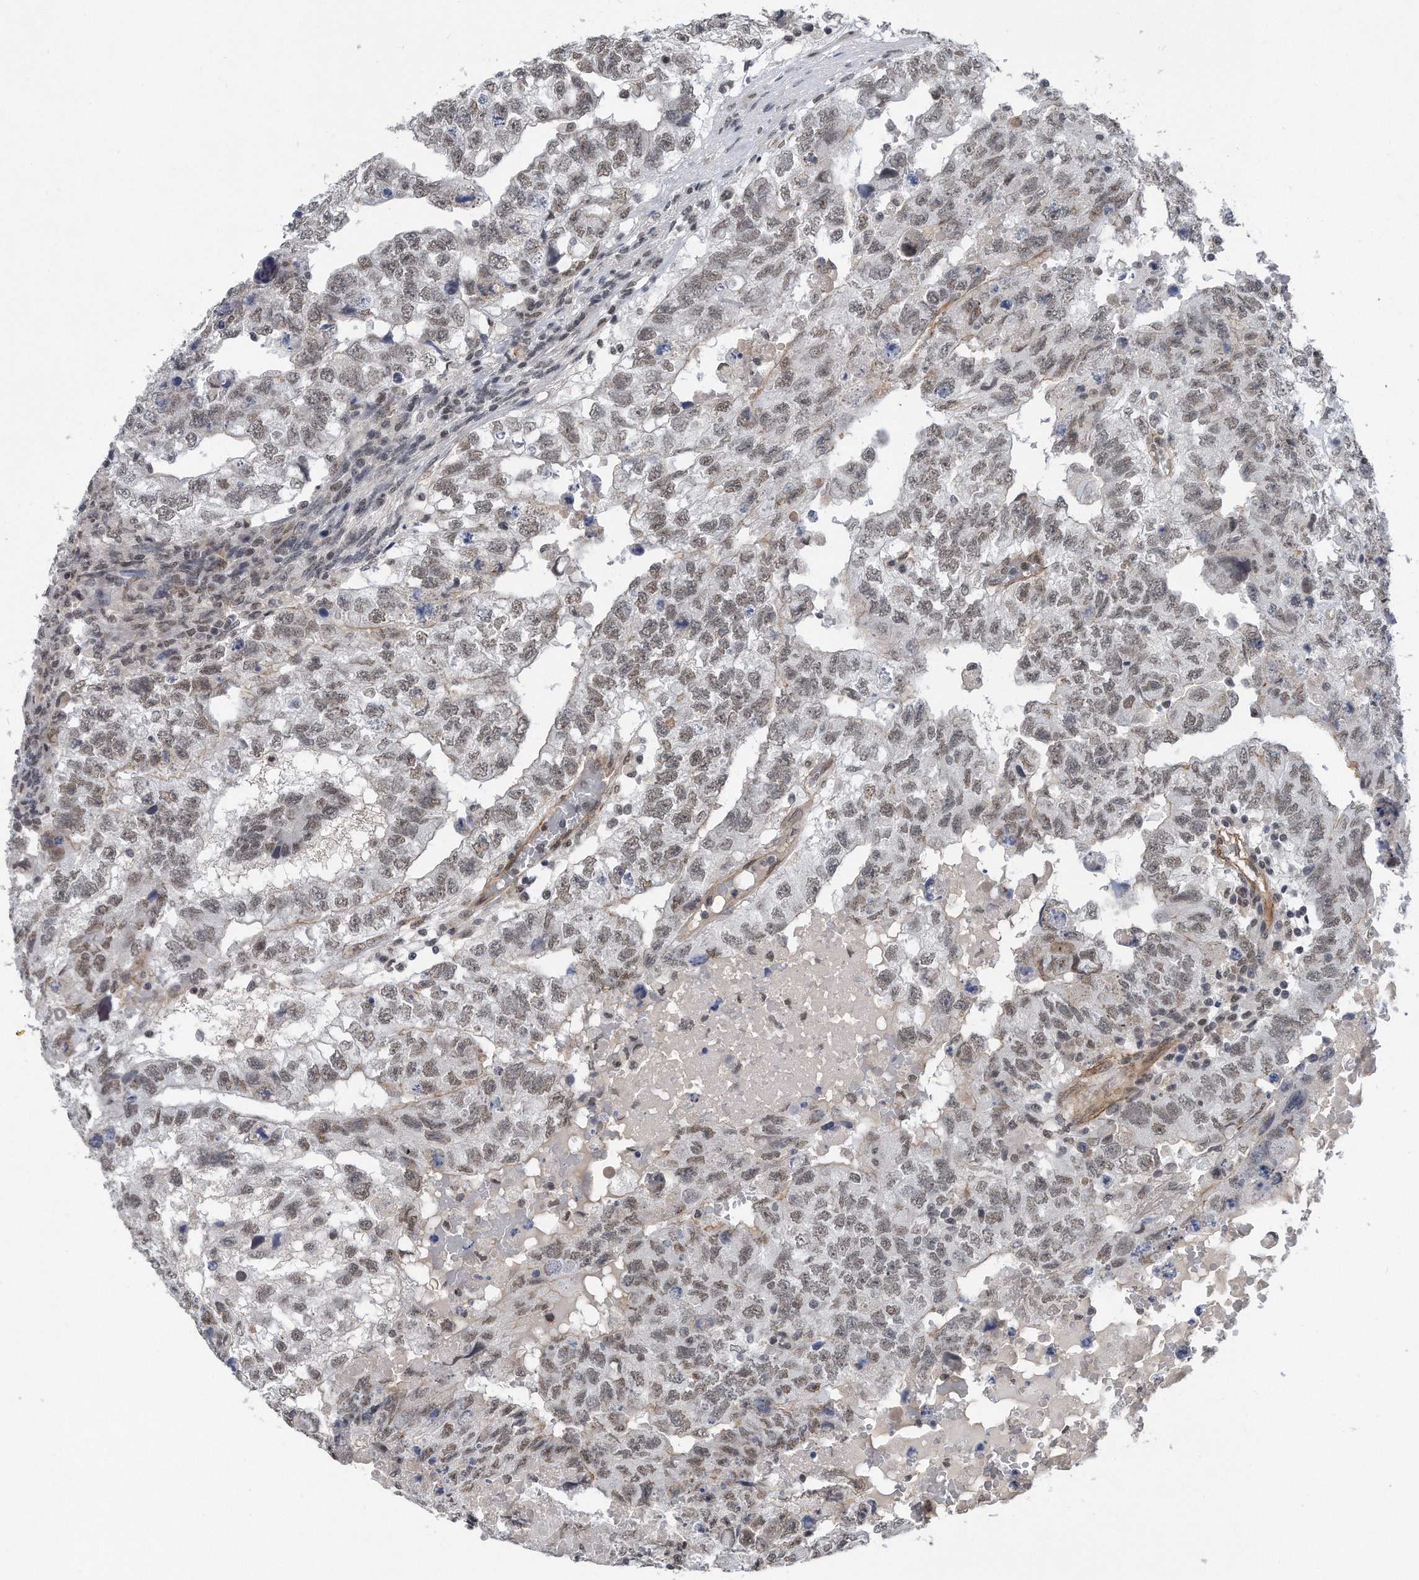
{"staining": {"intensity": "weak", "quantity": ">75%", "location": "nuclear"}, "tissue": "testis cancer", "cell_type": "Tumor cells", "image_type": "cancer", "snomed": [{"axis": "morphology", "description": "Carcinoma, Embryonal, NOS"}, {"axis": "topography", "description": "Testis"}], "caption": "High-power microscopy captured an IHC micrograph of testis cancer (embryonal carcinoma), revealing weak nuclear positivity in about >75% of tumor cells.", "gene": "TP53INP1", "patient": {"sex": "male", "age": 36}}